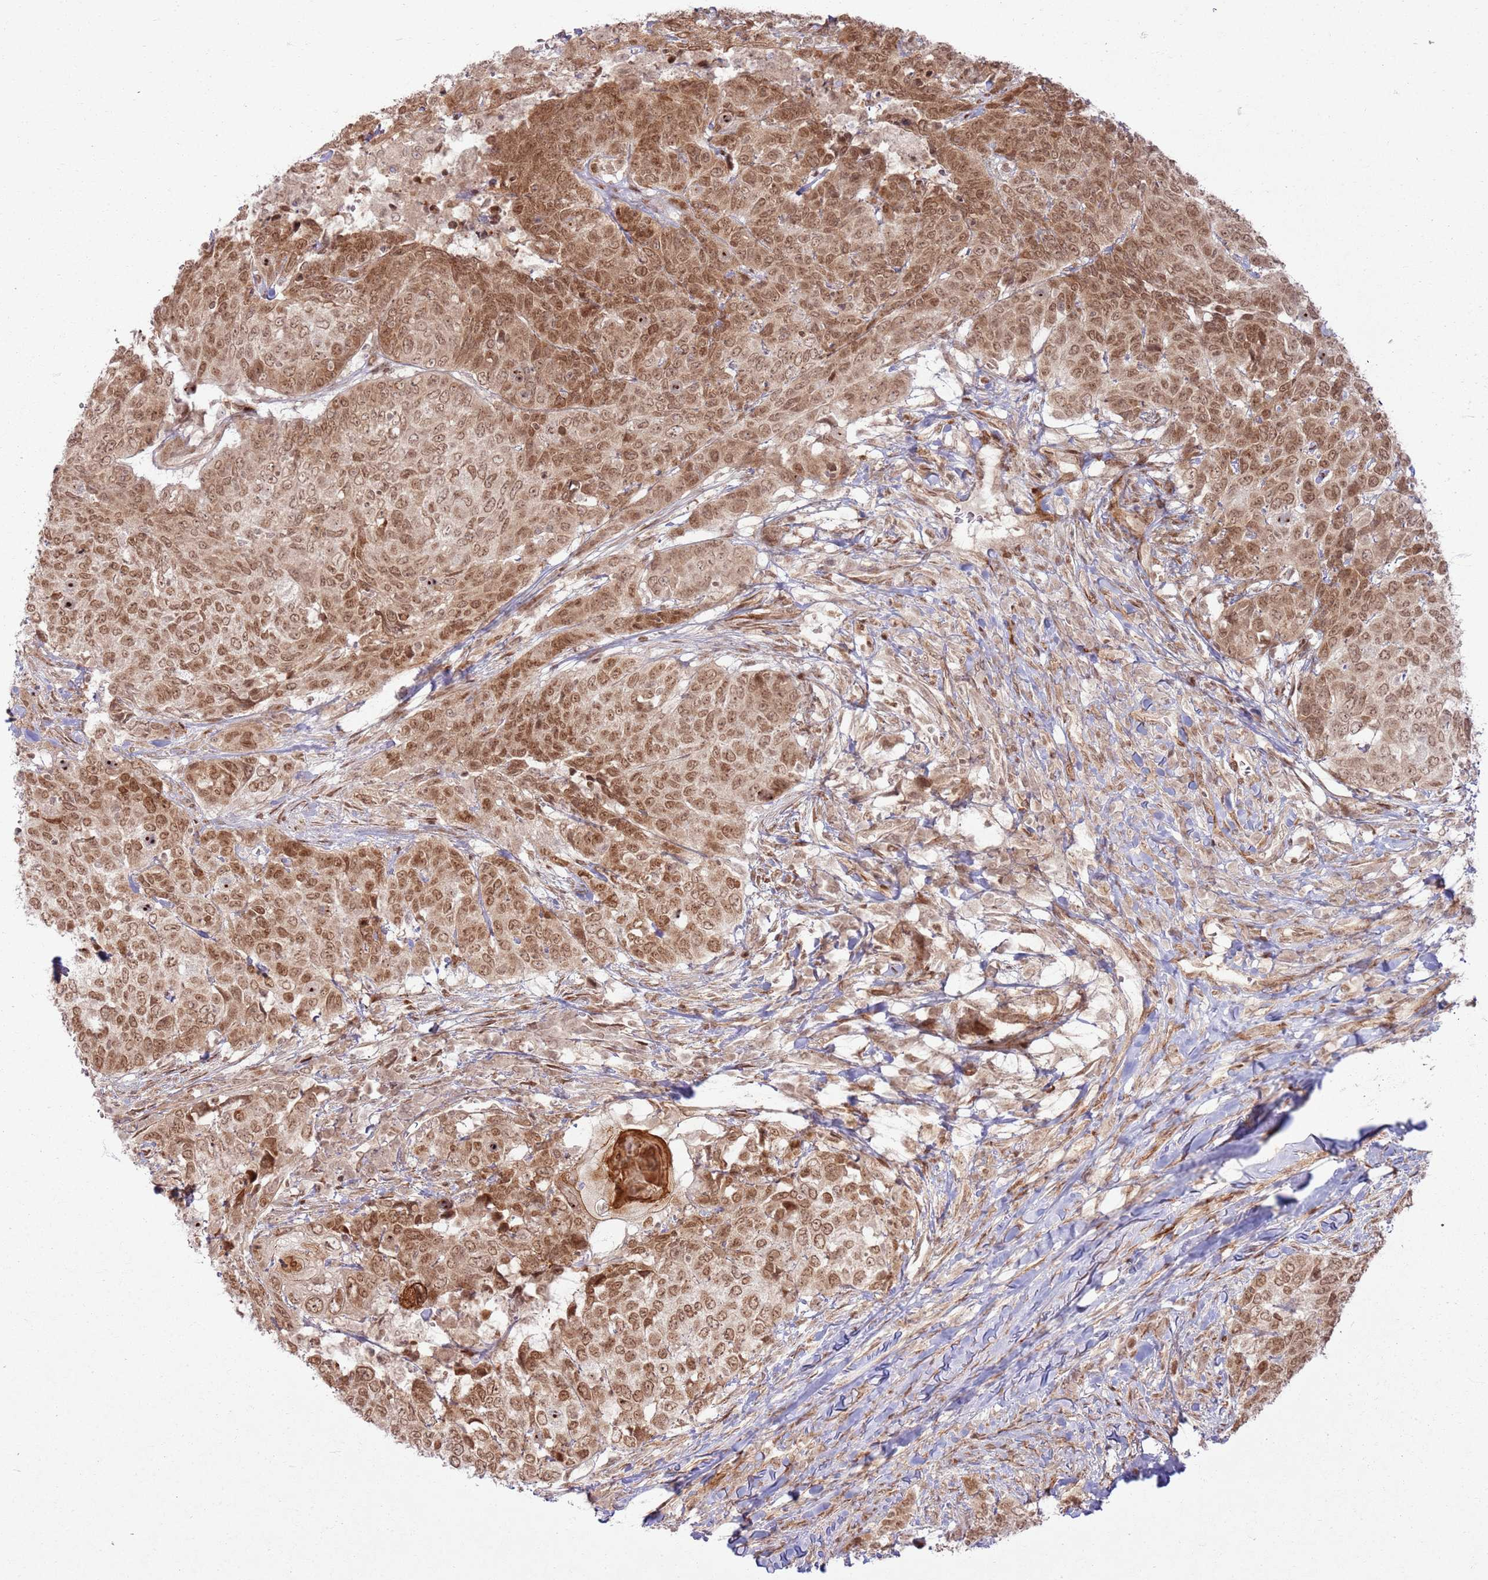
{"staining": {"intensity": "moderate", "quantity": ">75%", "location": "nuclear"}, "tissue": "head and neck cancer", "cell_type": "Tumor cells", "image_type": "cancer", "snomed": [{"axis": "morphology", "description": "Normal tissue, NOS"}, {"axis": "morphology", "description": "Squamous cell carcinoma, NOS"}, {"axis": "topography", "description": "Skeletal muscle"}, {"axis": "topography", "description": "Vascular tissue"}, {"axis": "topography", "description": "Peripheral nerve tissue"}, {"axis": "topography", "description": "Head-Neck"}], "caption": "Brown immunohistochemical staining in human head and neck cancer (squamous cell carcinoma) shows moderate nuclear expression in approximately >75% of tumor cells. Nuclei are stained in blue.", "gene": "KLHL36", "patient": {"sex": "male", "age": 66}}